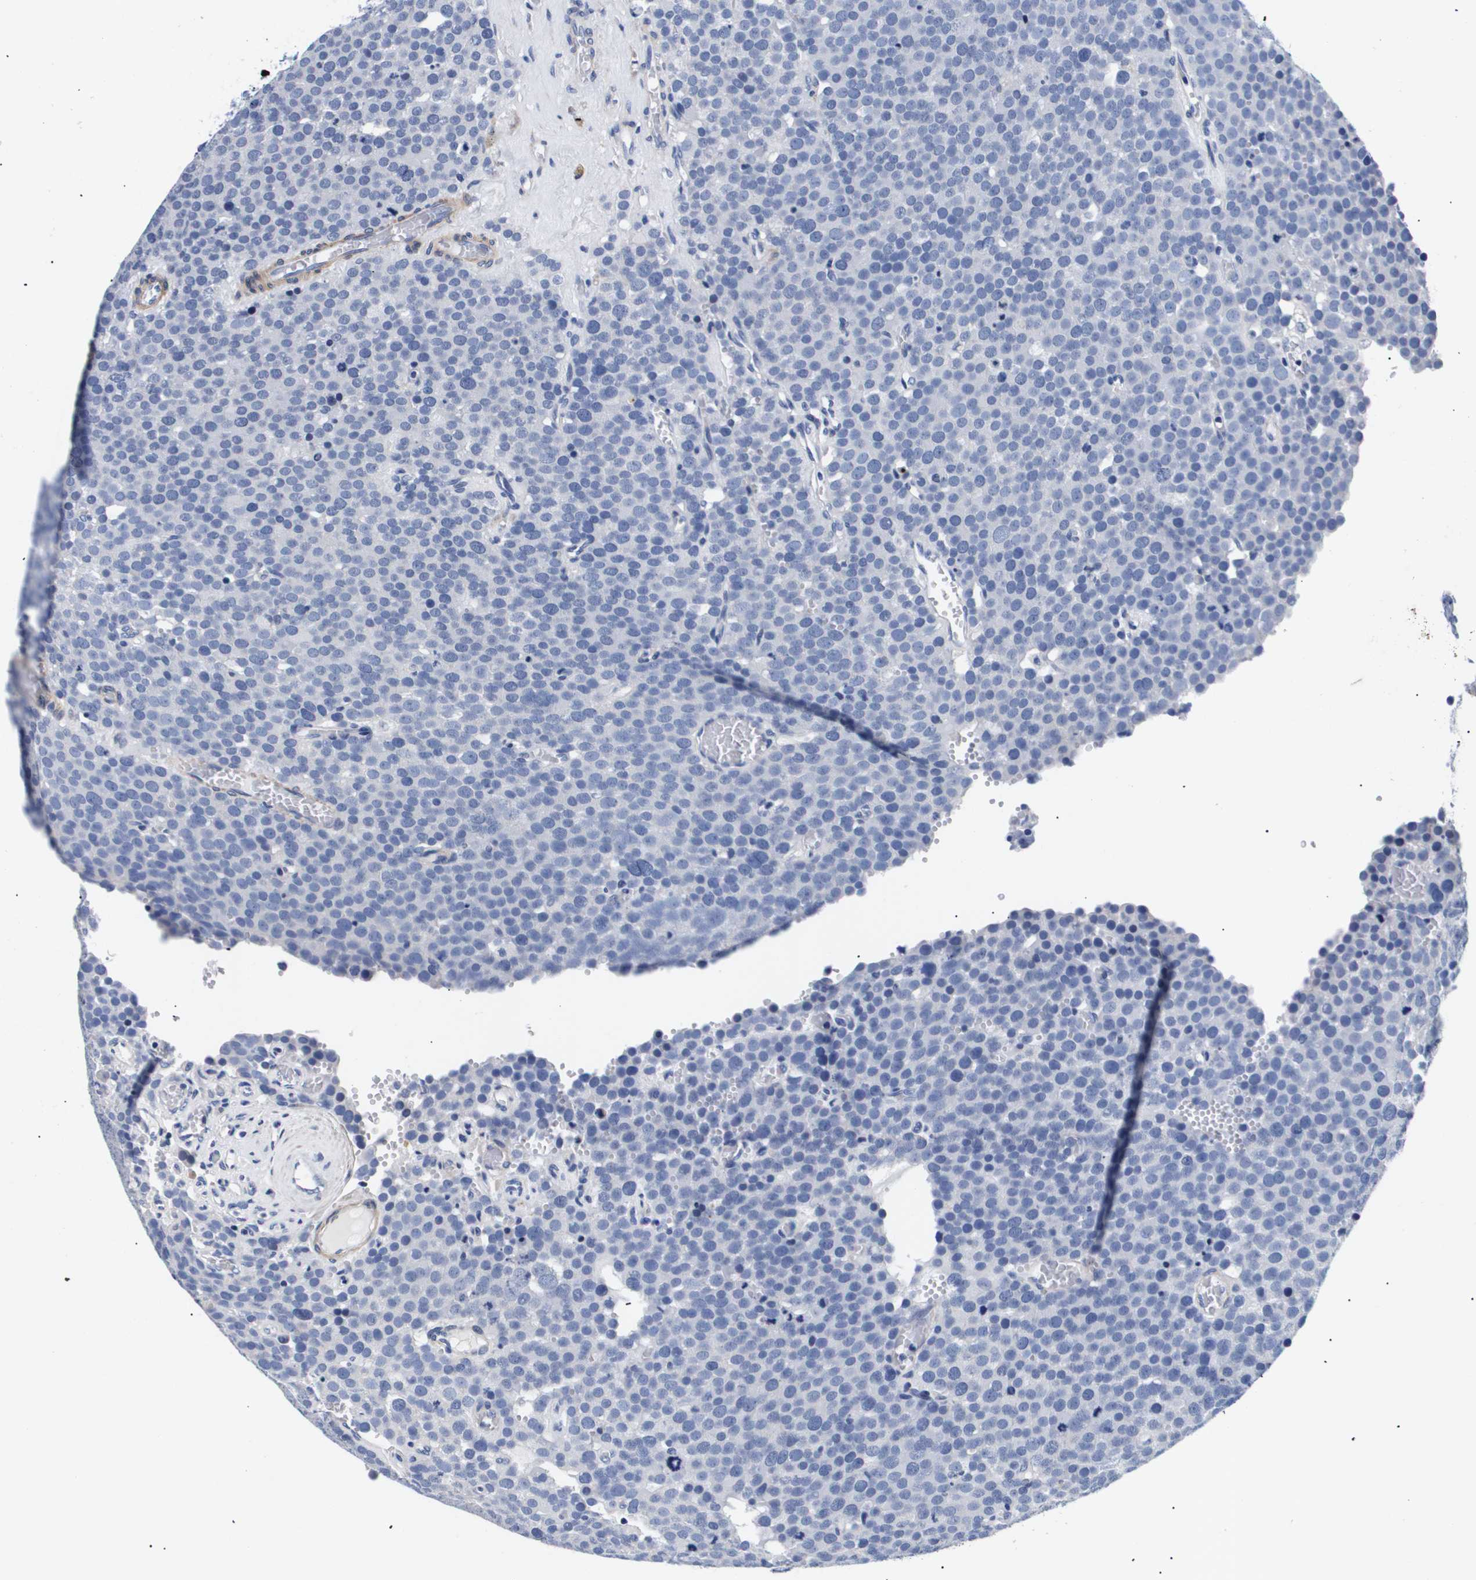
{"staining": {"intensity": "negative", "quantity": "none", "location": "none"}, "tissue": "testis cancer", "cell_type": "Tumor cells", "image_type": "cancer", "snomed": [{"axis": "morphology", "description": "Normal tissue, NOS"}, {"axis": "morphology", "description": "Seminoma, NOS"}, {"axis": "topography", "description": "Testis"}], "caption": "Protein analysis of seminoma (testis) exhibits no significant expression in tumor cells.", "gene": "SHD", "patient": {"sex": "male", "age": 71}}